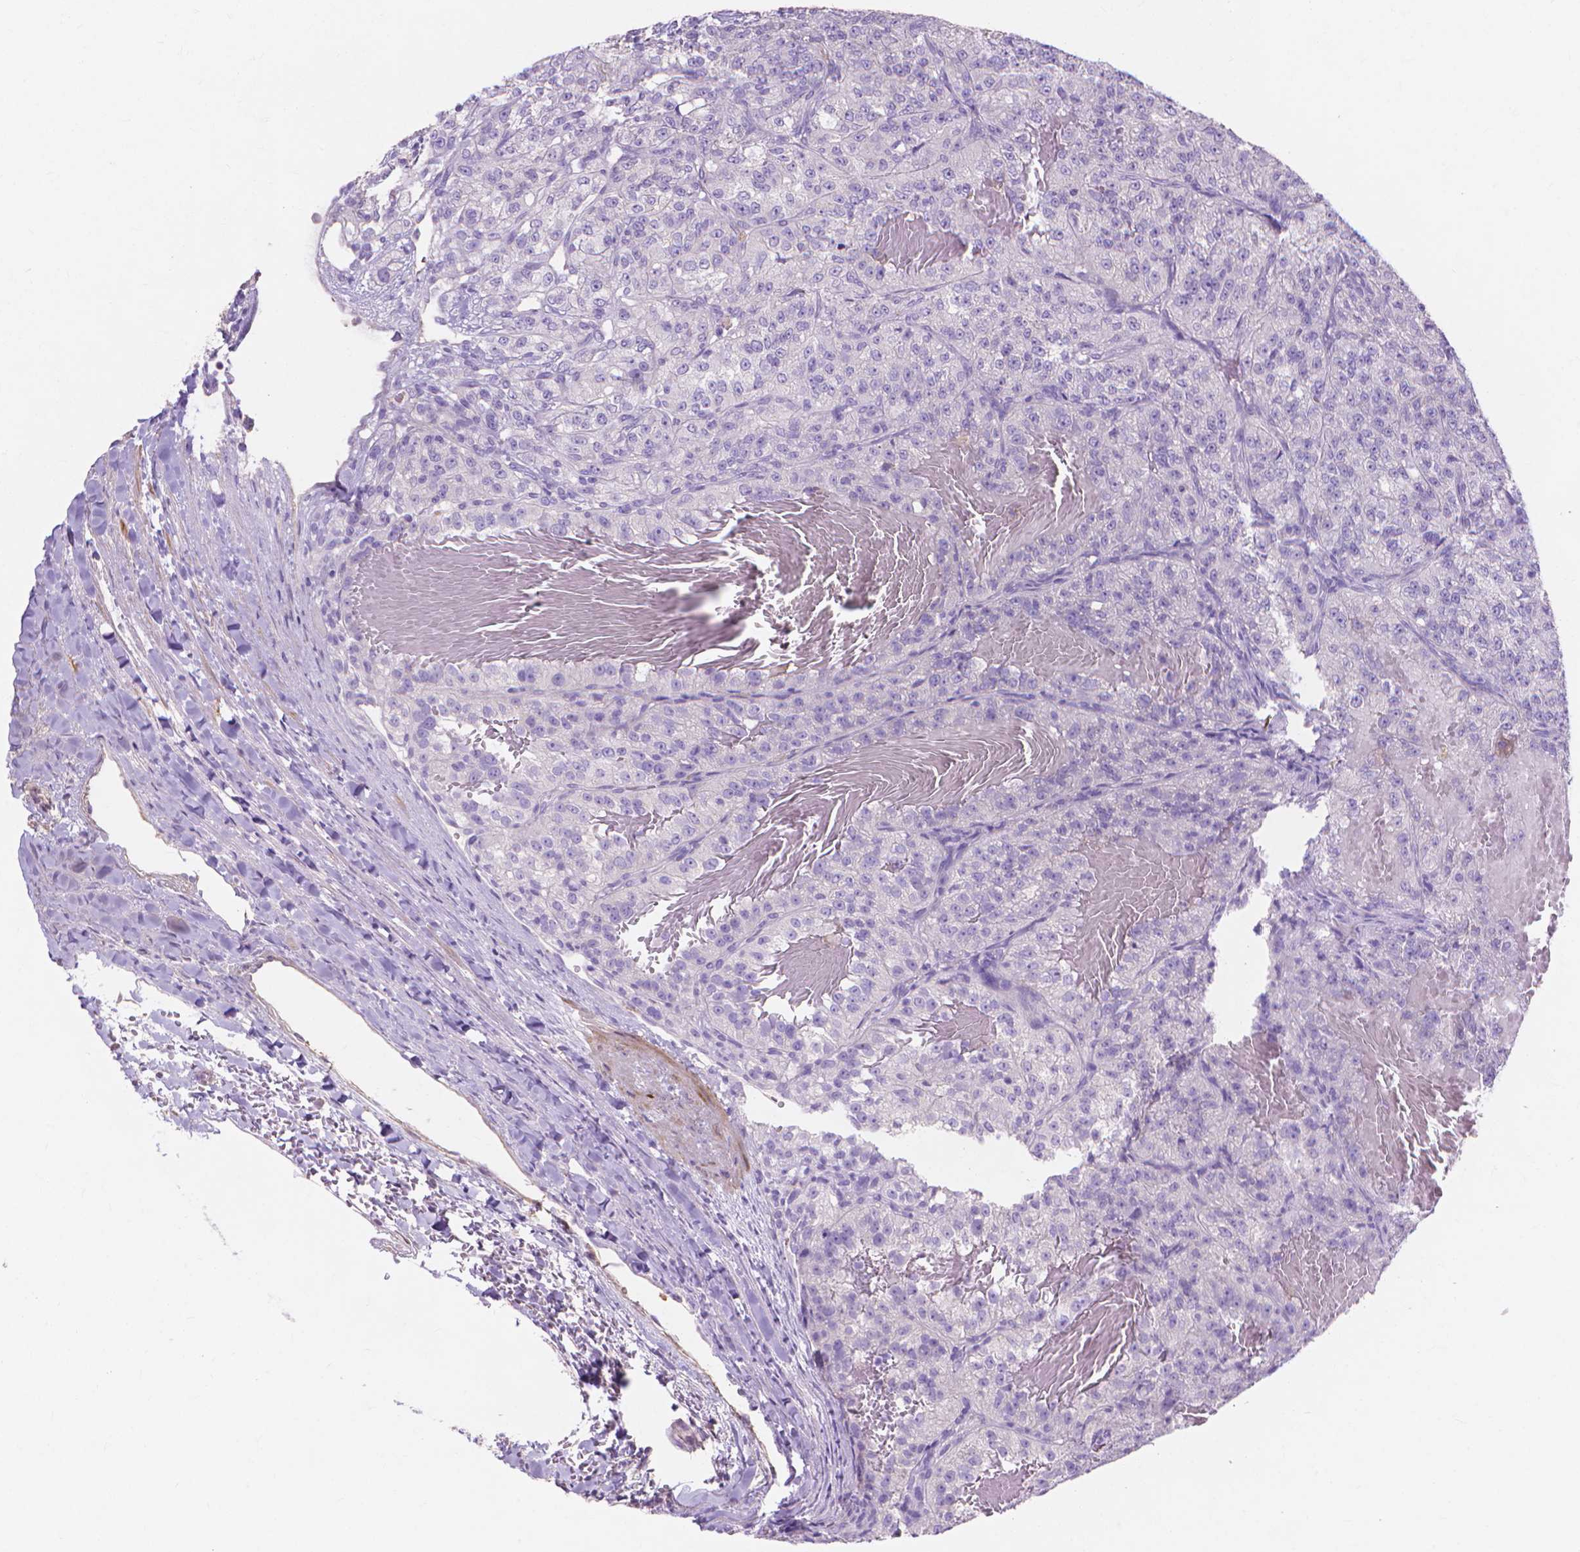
{"staining": {"intensity": "negative", "quantity": "none", "location": "none"}, "tissue": "renal cancer", "cell_type": "Tumor cells", "image_type": "cancer", "snomed": [{"axis": "morphology", "description": "Adenocarcinoma, NOS"}, {"axis": "topography", "description": "Kidney"}], "caption": "Human adenocarcinoma (renal) stained for a protein using immunohistochemistry displays no positivity in tumor cells.", "gene": "MBLAC1", "patient": {"sex": "female", "age": 63}}